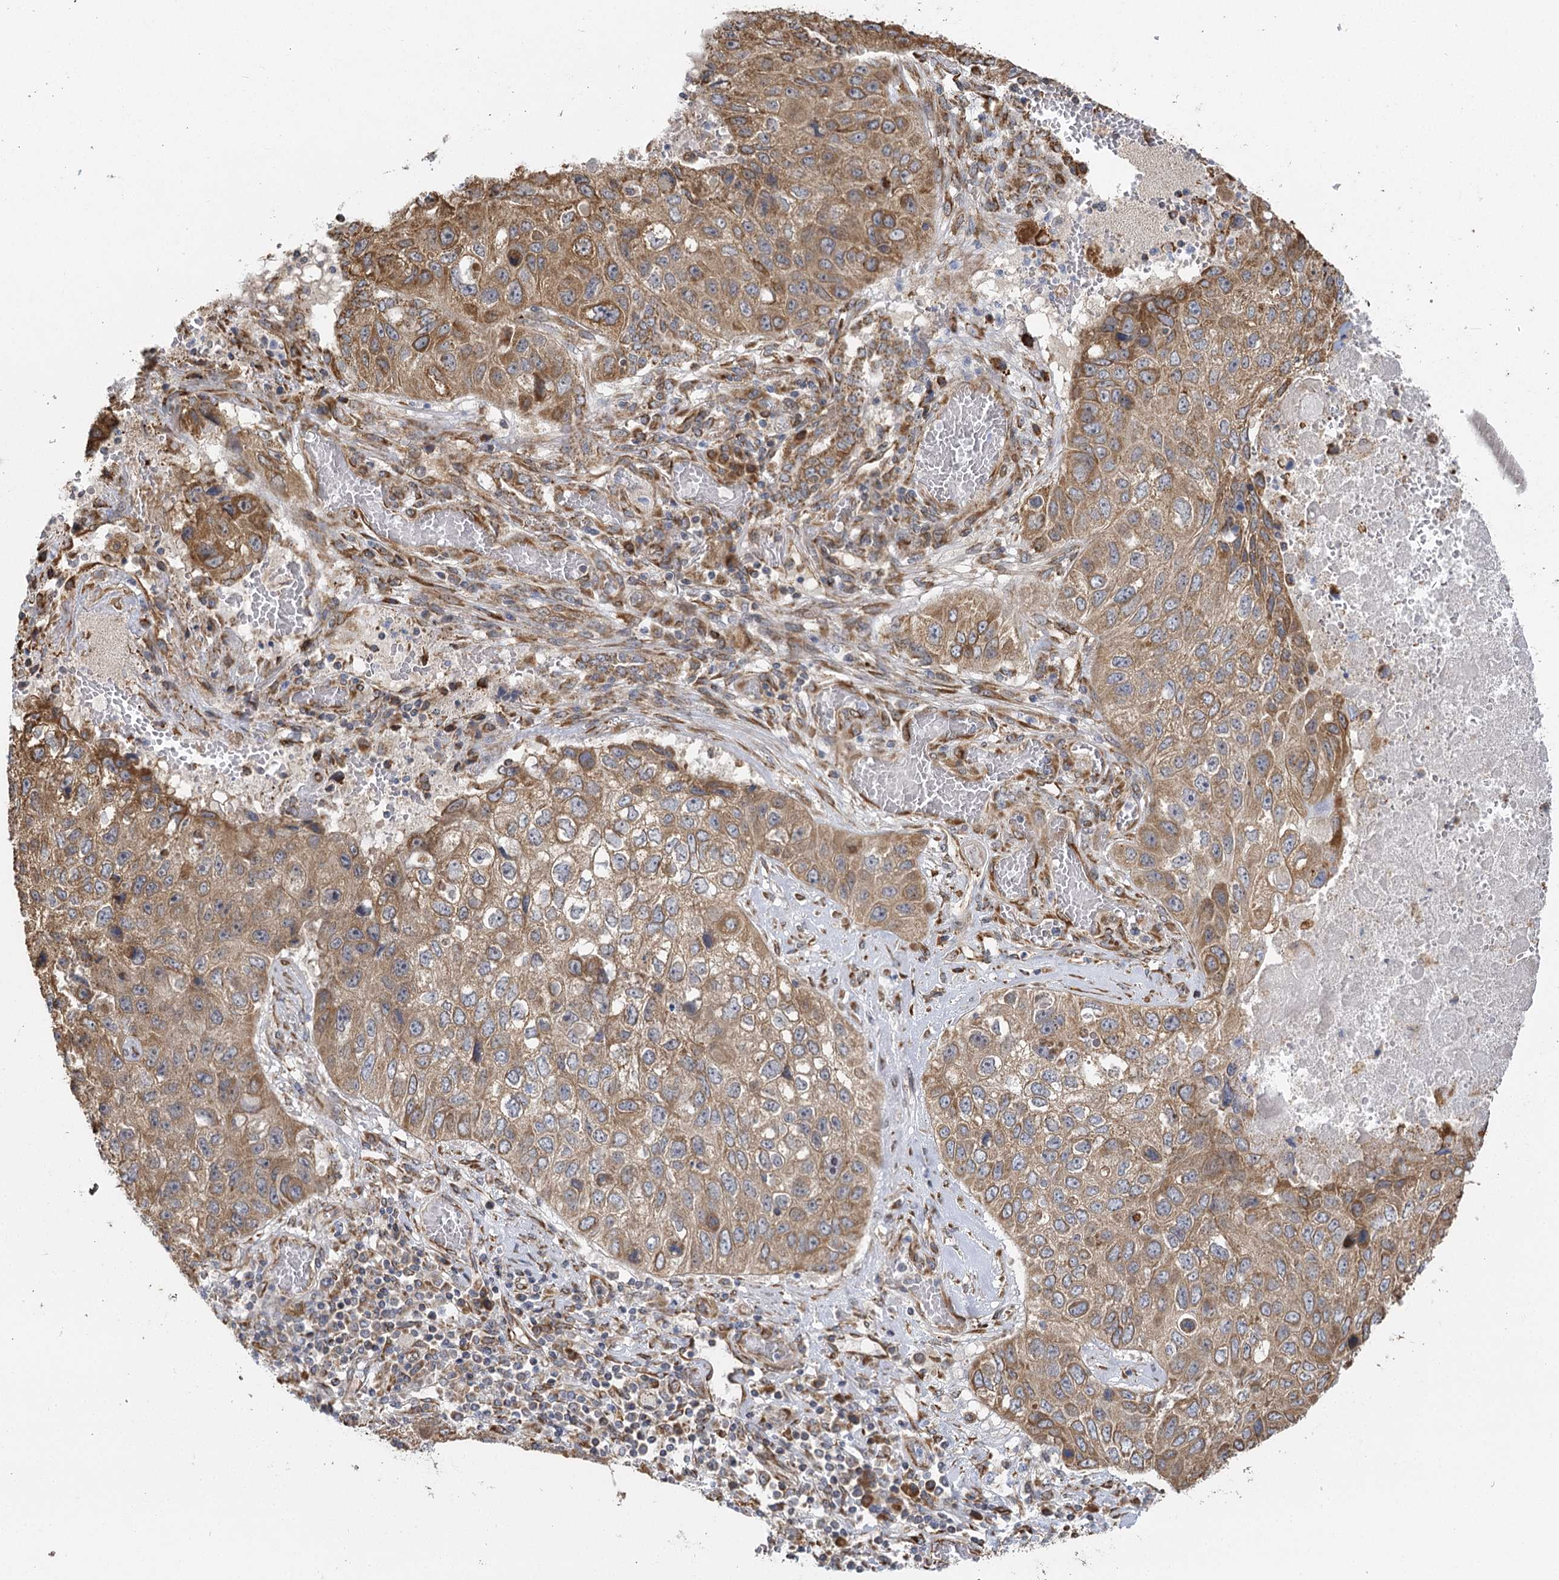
{"staining": {"intensity": "moderate", "quantity": ">75%", "location": "cytoplasmic/membranous"}, "tissue": "lung cancer", "cell_type": "Tumor cells", "image_type": "cancer", "snomed": [{"axis": "morphology", "description": "Squamous cell carcinoma, NOS"}, {"axis": "topography", "description": "Lung"}], "caption": "The histopathology image exhibits staining of squamous cell carcinoma (lung), revealing moderate cytoplasmic/membranous protein expression (brown color) within tumor cells. The protein is shown in brown color, while the nuclei are stained blue.", "gene": "IL11RA", "patient": {"sex": "male", "age": 61}}